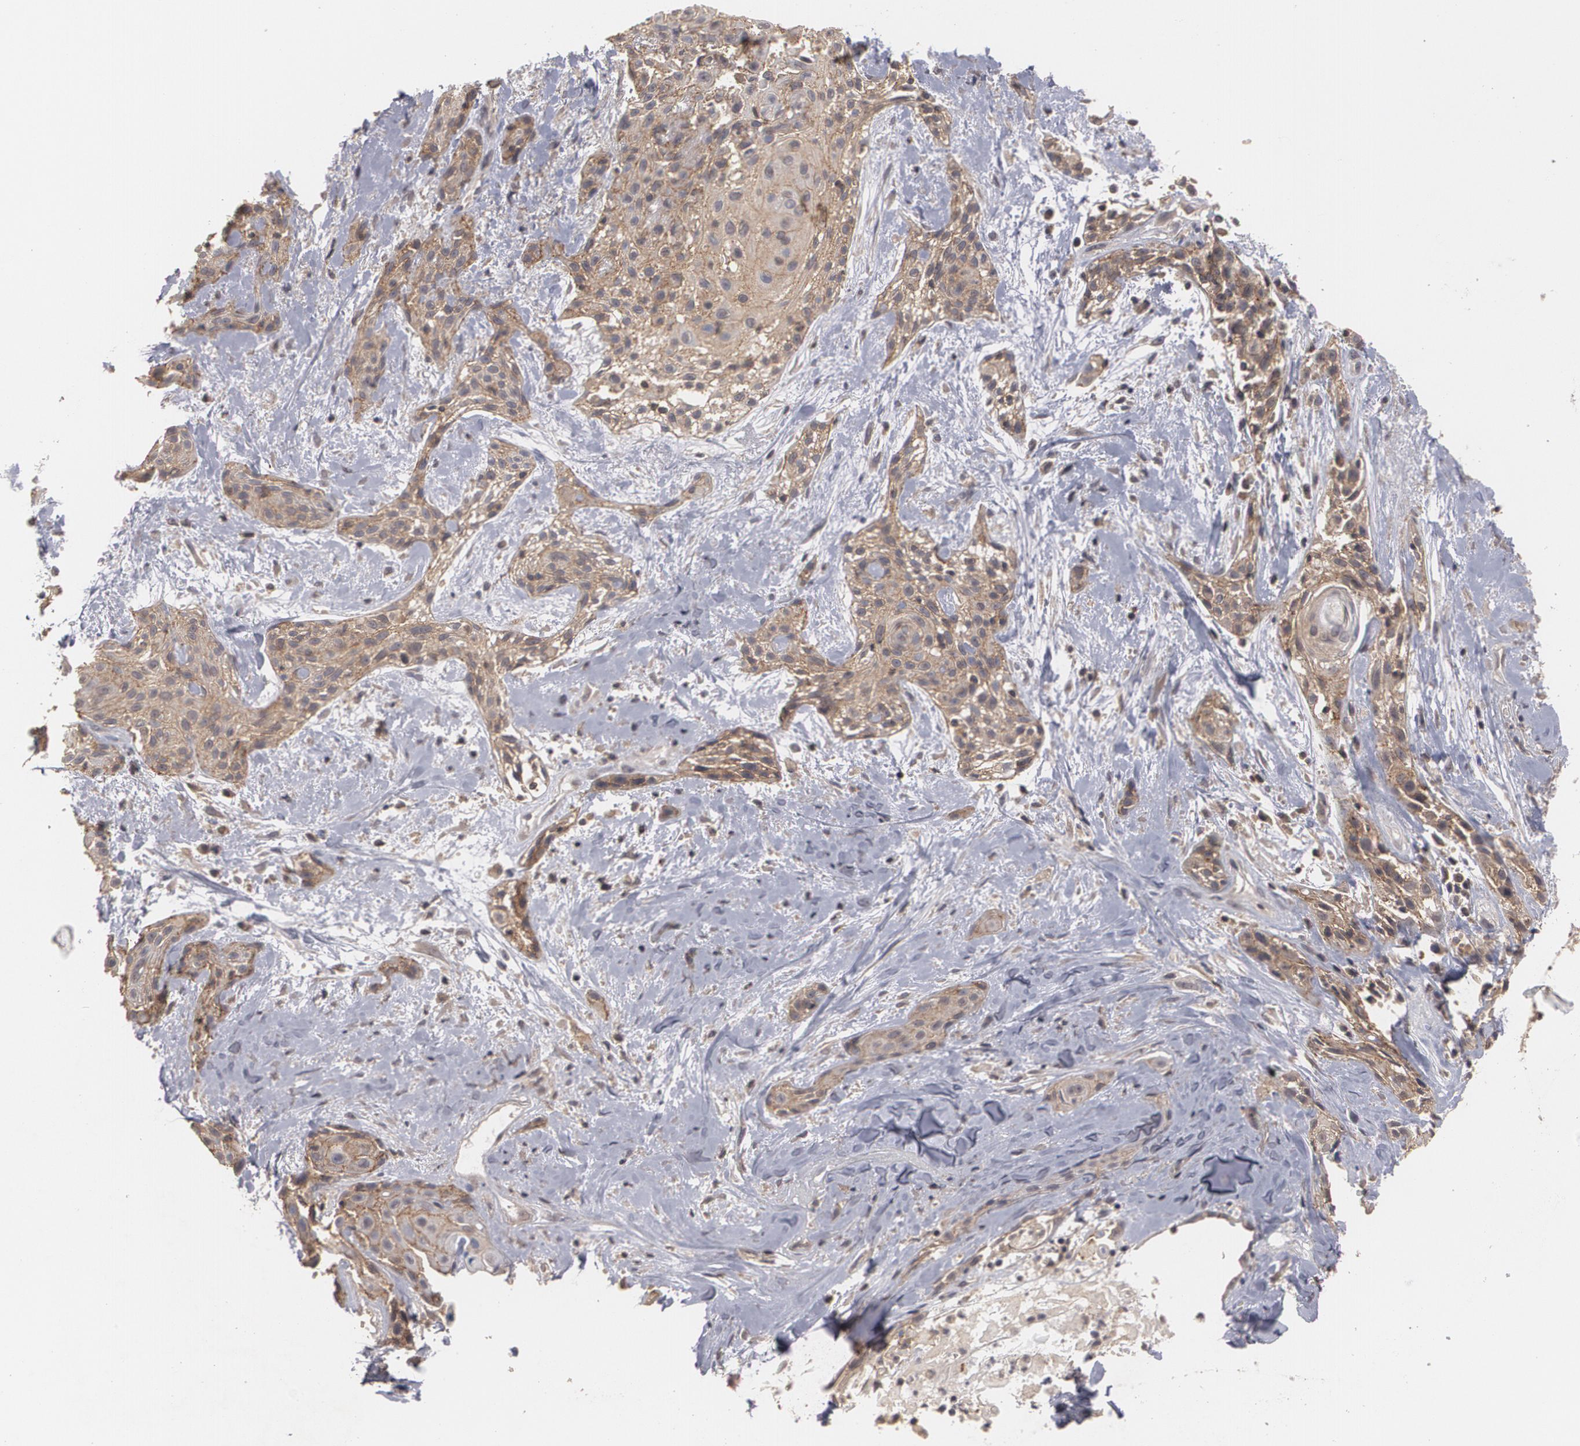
{"staining": {"intensity": "moderate", "quantity": ">75%", "location": "cytoplasmic/membranous"}, "tissue": "skin cancer", "cell_type": "Tumor cells", "image_type": "cancer", "snomed": [{"axis": "morphology", "description": "Squamous cell carcinoma, NOS"}, {"axis": "topography", "description": "Skin"}, {"axis": "topography", "description": "Anal"}], "caption": "This histopathology image reveals immunohistochemistry (IHC) staining of human squamous cell carcinoma (skin), with medium moderate cytoplasmic/membranous expression in approximately >75% of tumor cells.", "gene": "ARF6", "patient": {"sex": "male", "age": 64}}